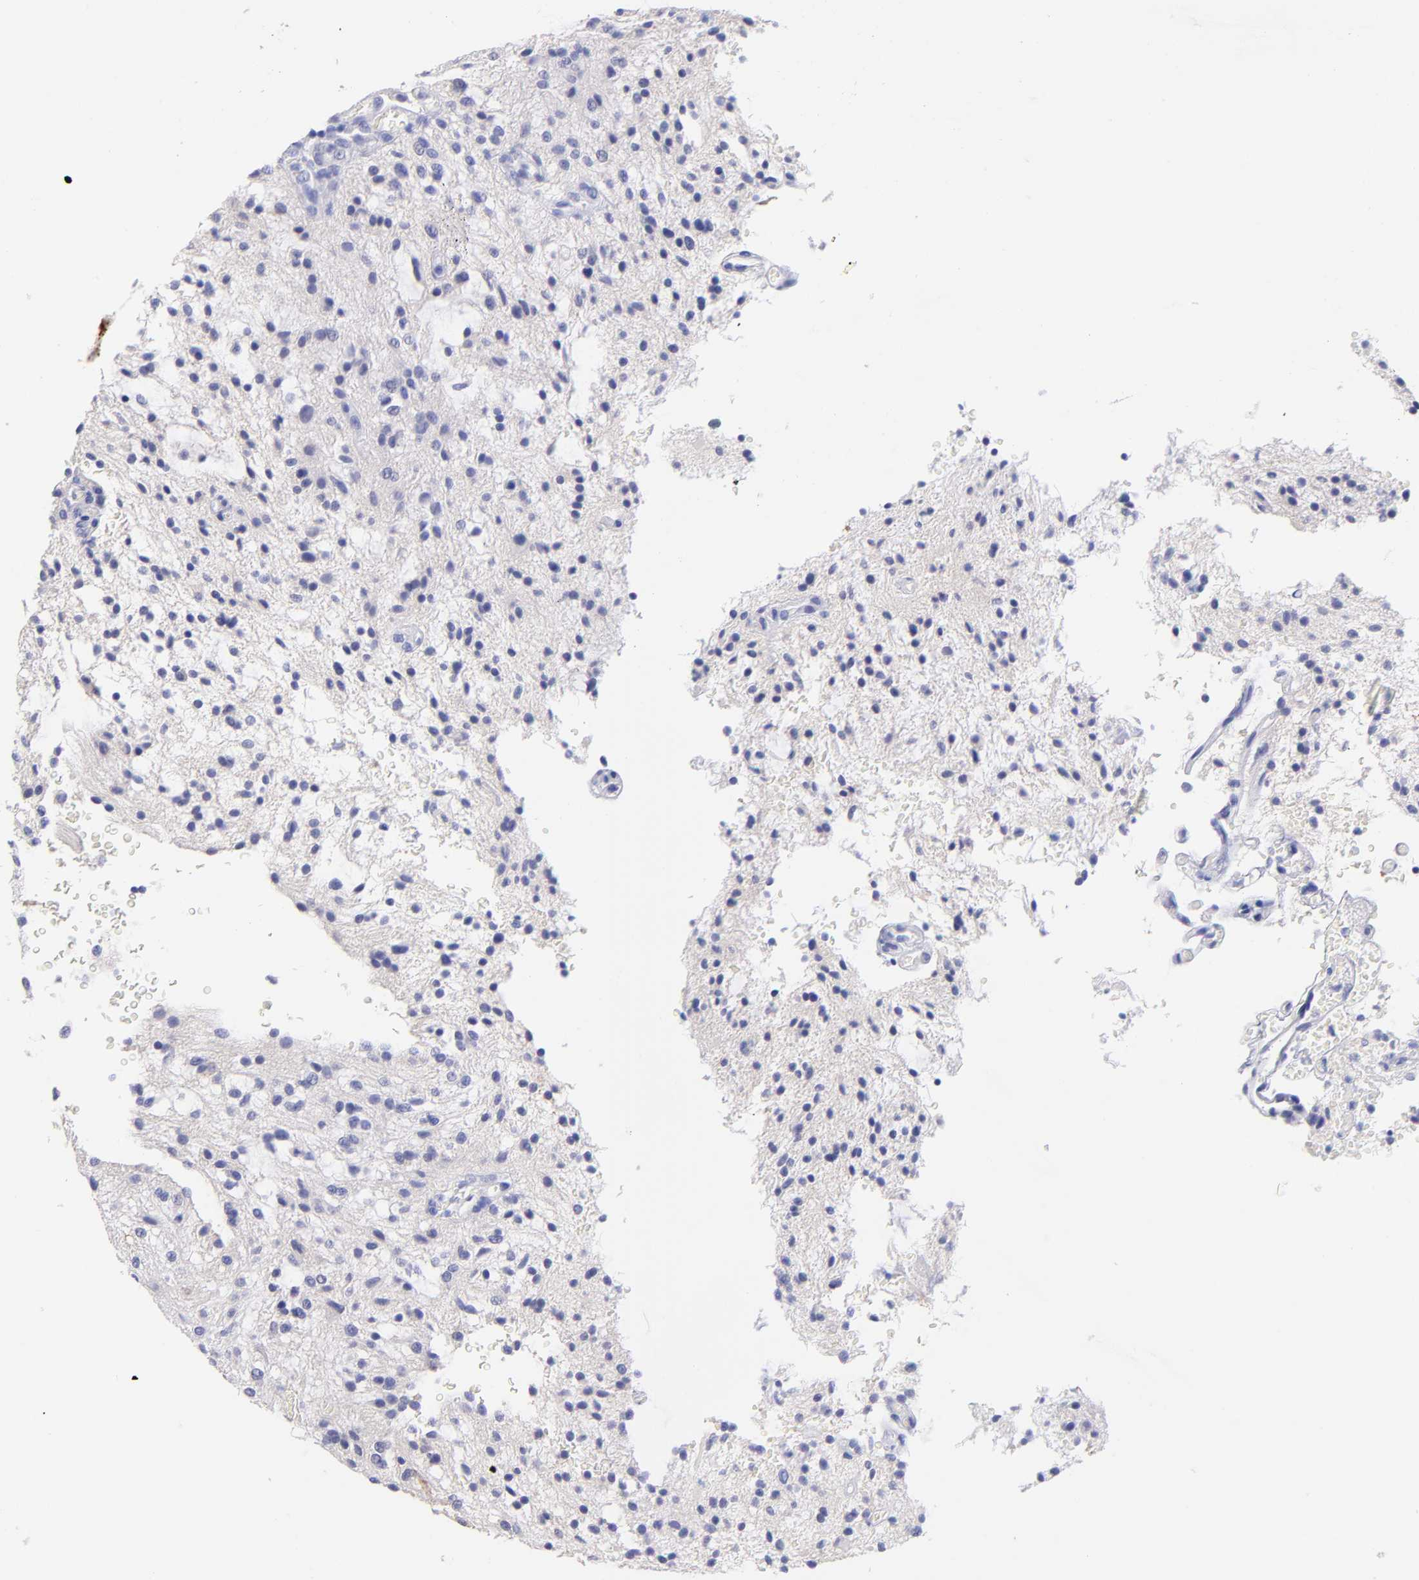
{"staining": {"intensity": "negative", "quantity": "none", "location": "none"}, "tissue": "glioma", "cell_type": "Tumor cells", "image_type": "cancer", "snomed": [{"axis": "morphology", "description": "Glioma, malignant, NOS"}, {"axis": "topography", "description": "Cerebellum"}], "caption": "Immunohistochemistry of glioma displays no expression in tumor cells.", "gene": "RAB3B", "patient": {"sex": "female", "age": 10}}